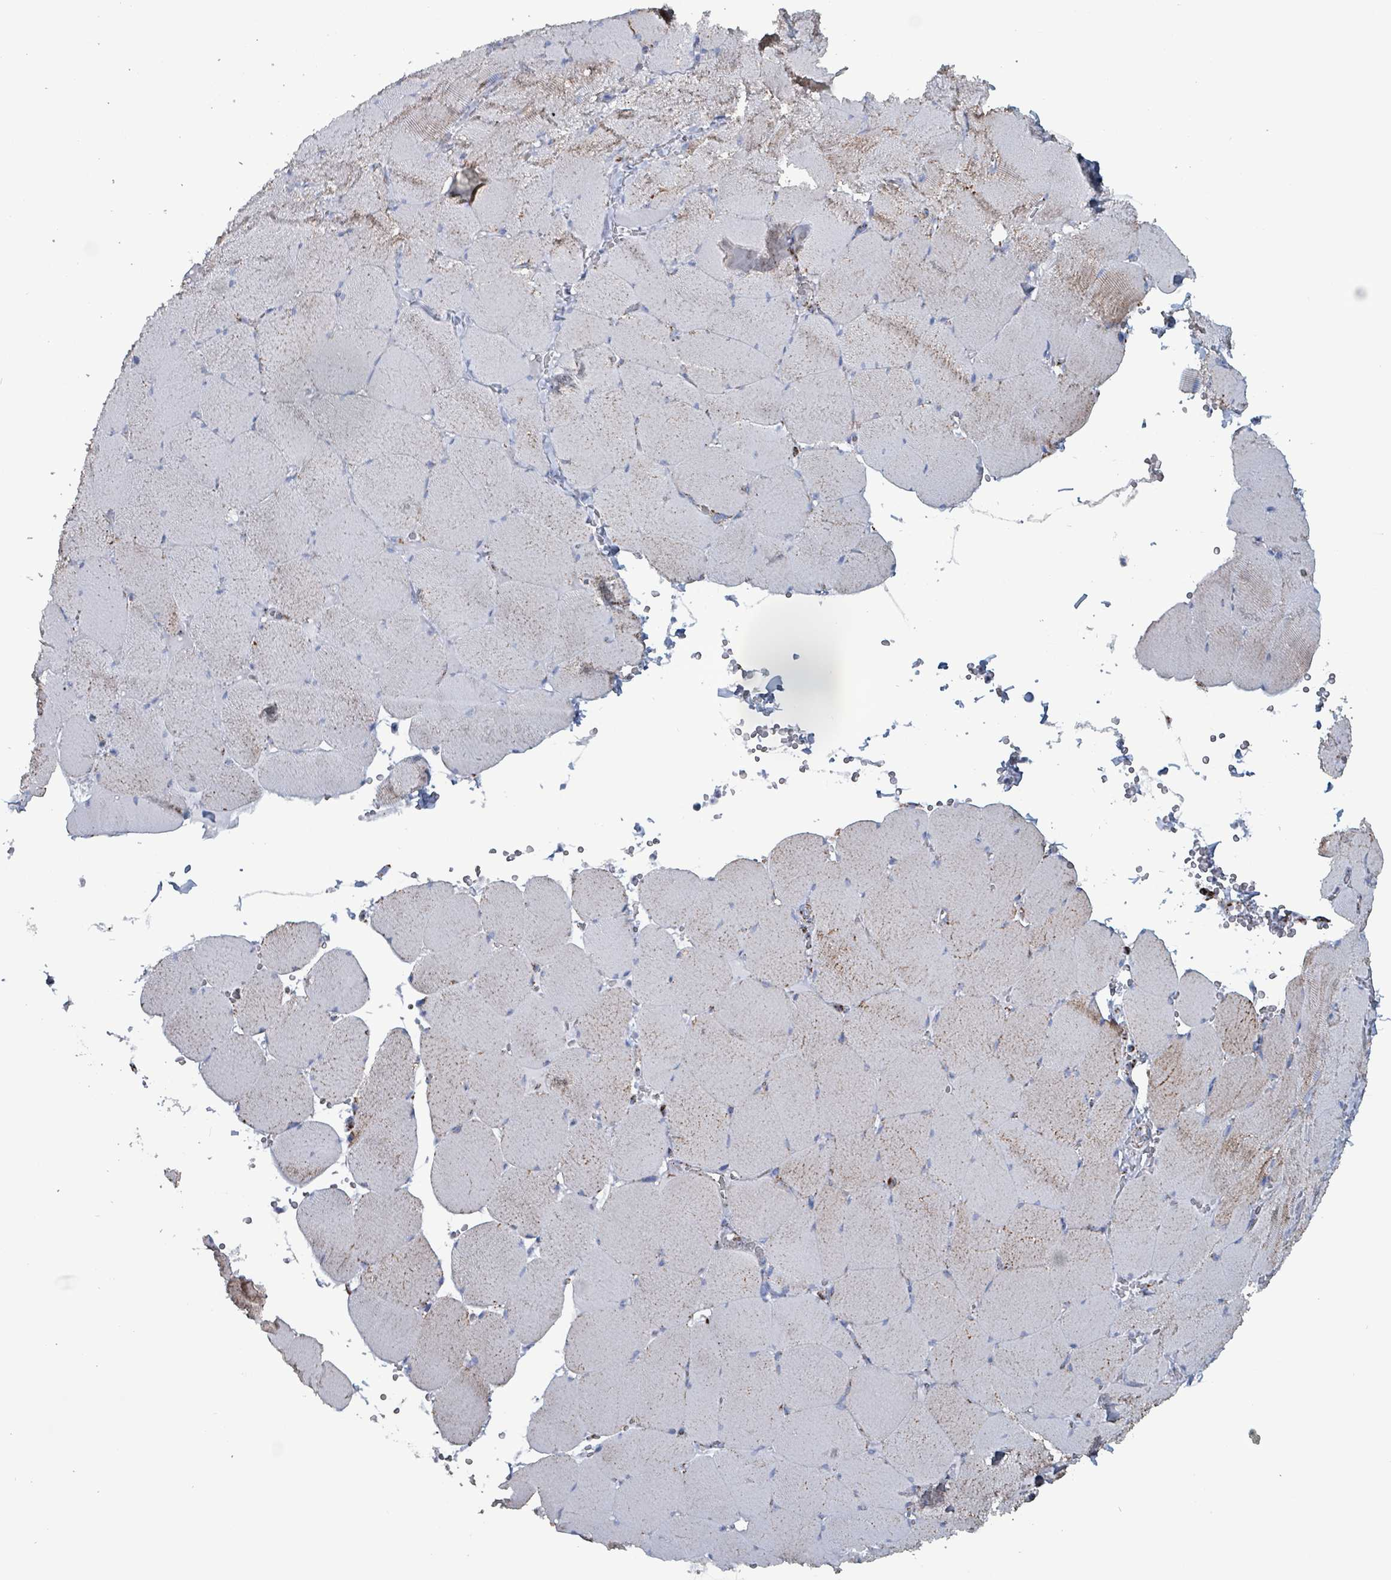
{"staining": {"intensity": "moderate", "quantity": "<25%", "location": "cytoplasmic/membranous"}, "tissue": "skeletal muscle", "cell_type": "Myocytes", "image_type": "normal", "snomed": [{"axis": "morphology", "description": "Normal tissue, NOS"}, {"axis": "topography", "description": "Skeletal muscle"}, {"axis": "topography", "description": "Head-Neck"}], "caption": "Skeletal muscle stained with DAB immunohistochemistry demonstrates low levels of moderate cytoplasmic/membranous positivity in approximately <25% of myocytes. The staining was performed using DAB (3,3'-diaminobenzidine), with brown indicating positive protein expression. Nuclei are stained blue with hematoxylin.", "gene": "IDH3B", "patient": {"sex": "male", "age": 66}}